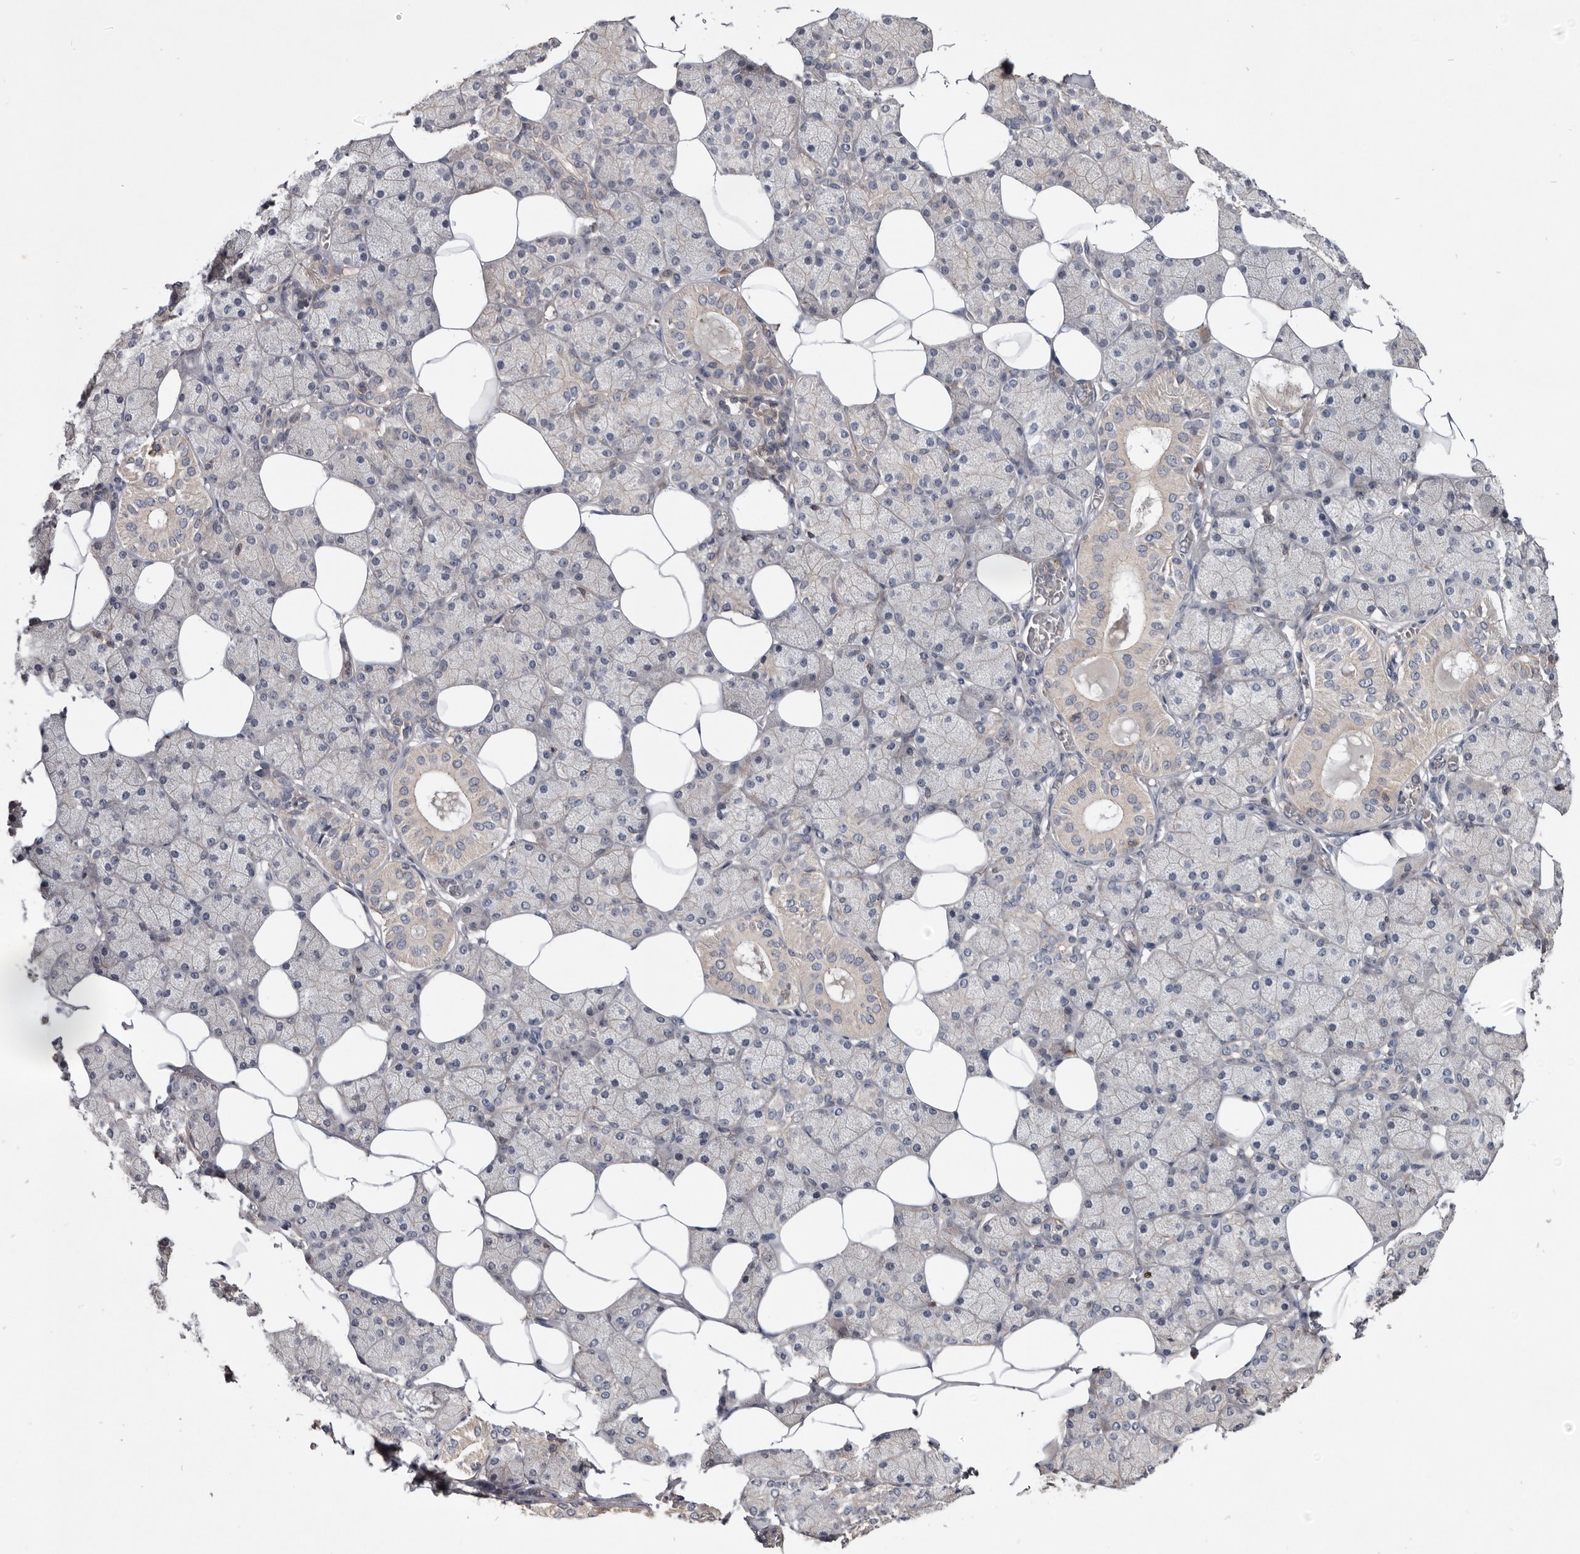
{"staining": {"intensity": "moderate", "quantity": "<25%", "location": "cytoplasmic/membranous"}, "tissue": "salivary gland", "cell_type": "Glandular cells", "image_type": "normal", "snomed": [{"axis": "morphology", "description": "Normal tissue, NOS"}, {"axis": "topography", "description": "Salivary gland"}], "caption": "Protein analysis of normal salivary gland shows moderate cytoplasmic/membranous positivity in approximately <25% of glandular cells. Nuclei are stained in blue.", "gene": "TTC39A", "patient": {"sex": "female", "age": 33}}